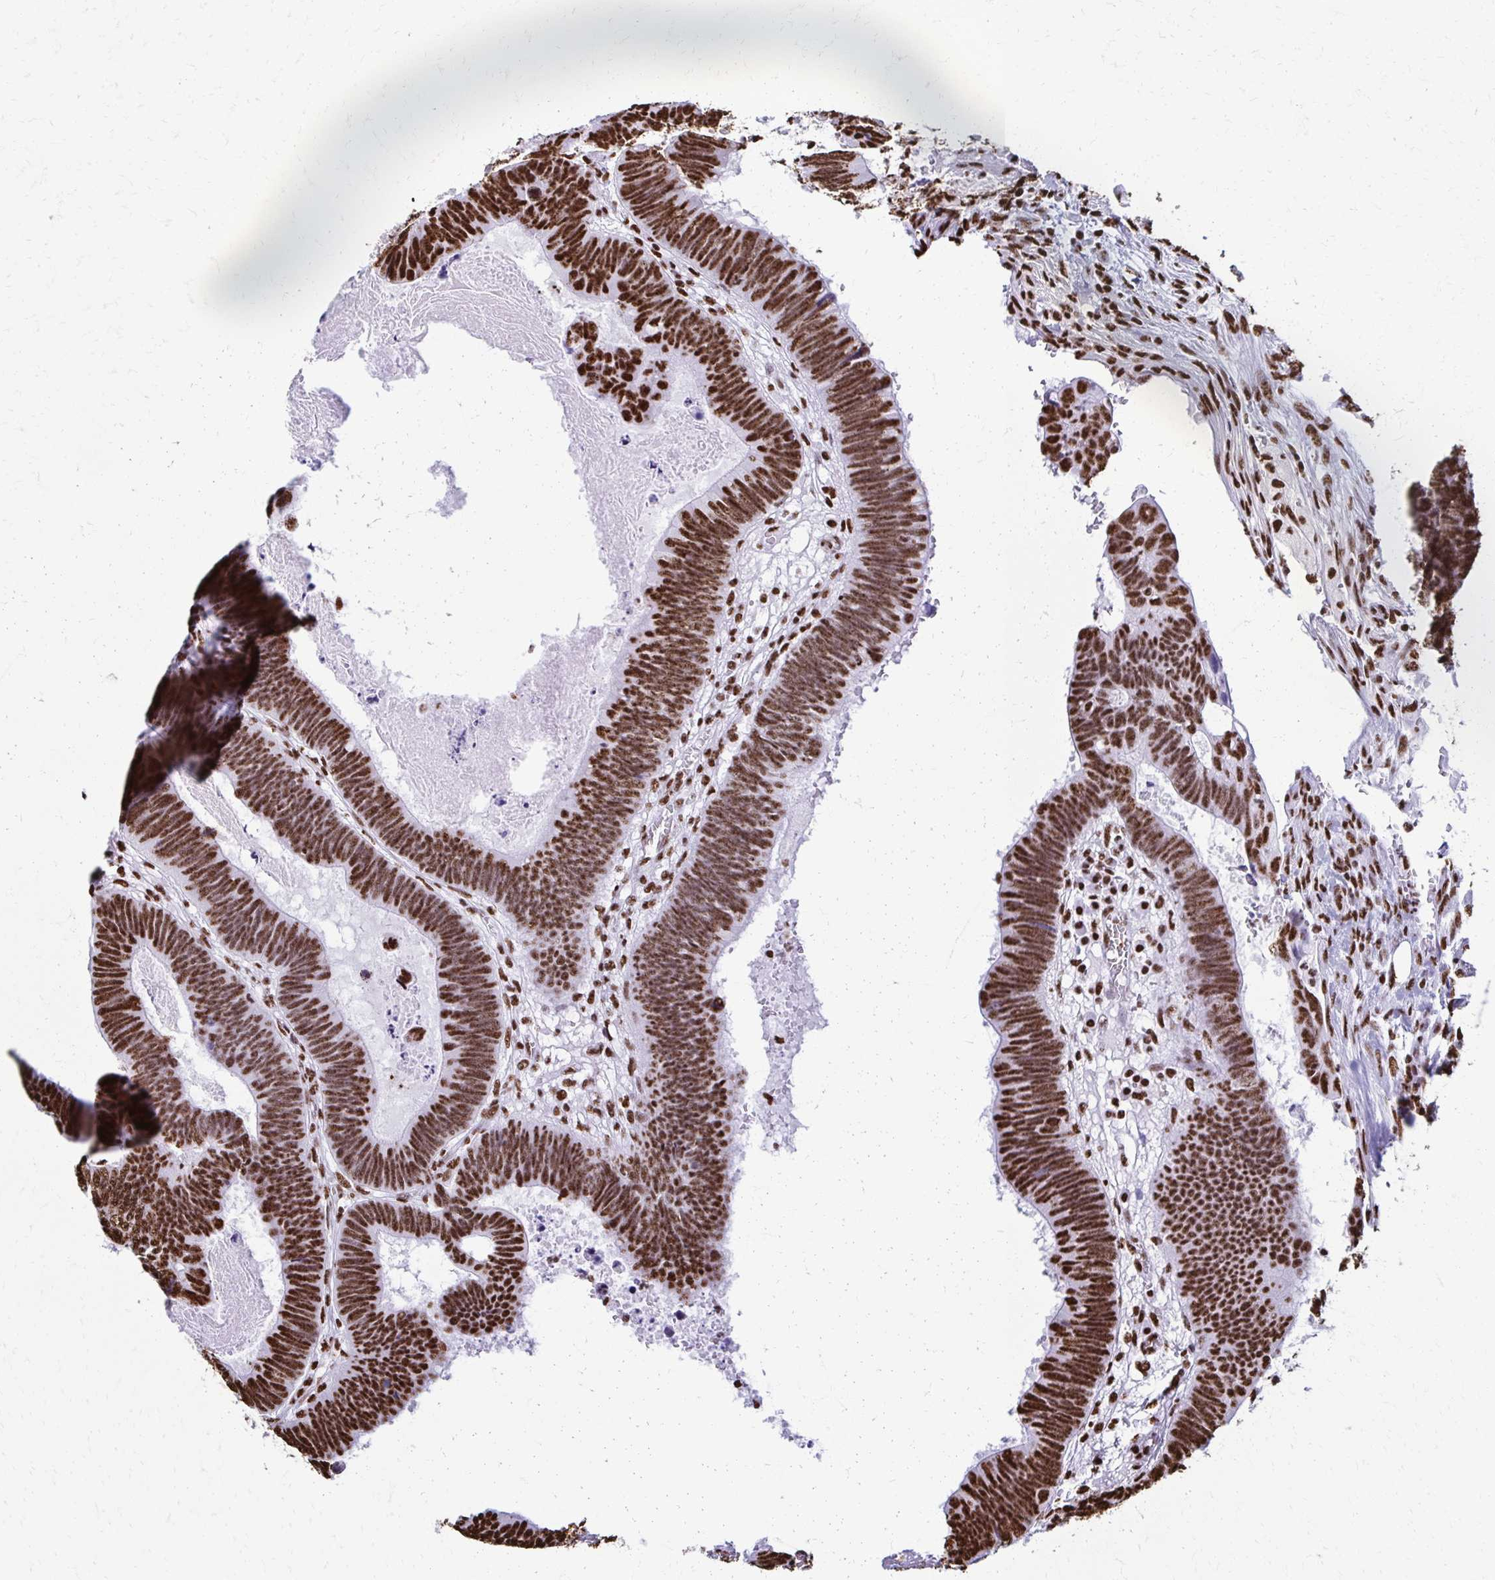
{"staining": {"intensity": "strong", "quantity": ">75%", "location": "nuclear"}, "tissue": "colorectal cancer", "cell_type": "Tumor cells", "image_type": "cancer", "snomed": [{"axis": "morphology", "description": "Adenocarcinoma, NOS"}, {"axis": "topography", "description": "Colon"}], "caption": "Immunohistochemical staining of human colorectal cancer (adenocarcinoma) exhibits high levels of strong nuclear positivity in approximately >75% of tumor cells. The protein is stained brown, and the nuclei are stained in blue (DAB IHC with brightfield microscopy, high magnification).", "gene": "NONO", "patient": {"sex": "male", "age": 62}}